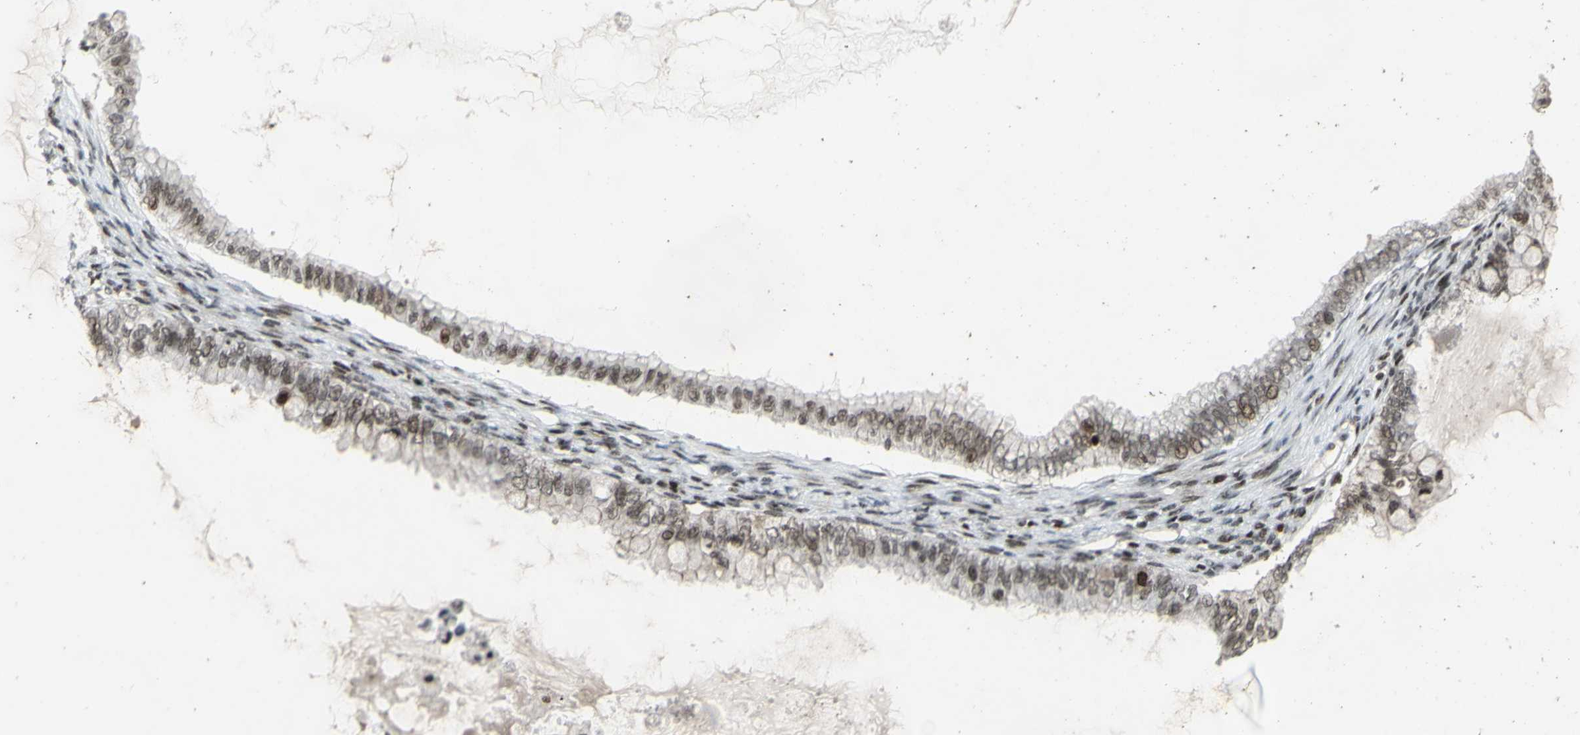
{"staining": {"intensity": "weak", "quantity": "25%-75%", "location": "nuclear"}, "tissue": "ovarian cancer", "cell_type": "Tumor cells", "image_type": "cancer", "snomed": [{"axis": "morphology", "description": "Cystadenocarcinoma, mucinous, NOS"}, {"axis": "topography", "description": "Ovary"}], "caption": "A photomicrograph of ovarian mucinous cystadenocarcinoma stained for a protein demonstrates weak nuclear brown staining in tumor cells.", "gene": "SUPT6H", "patient": {"sex": "female", "age": 80}}